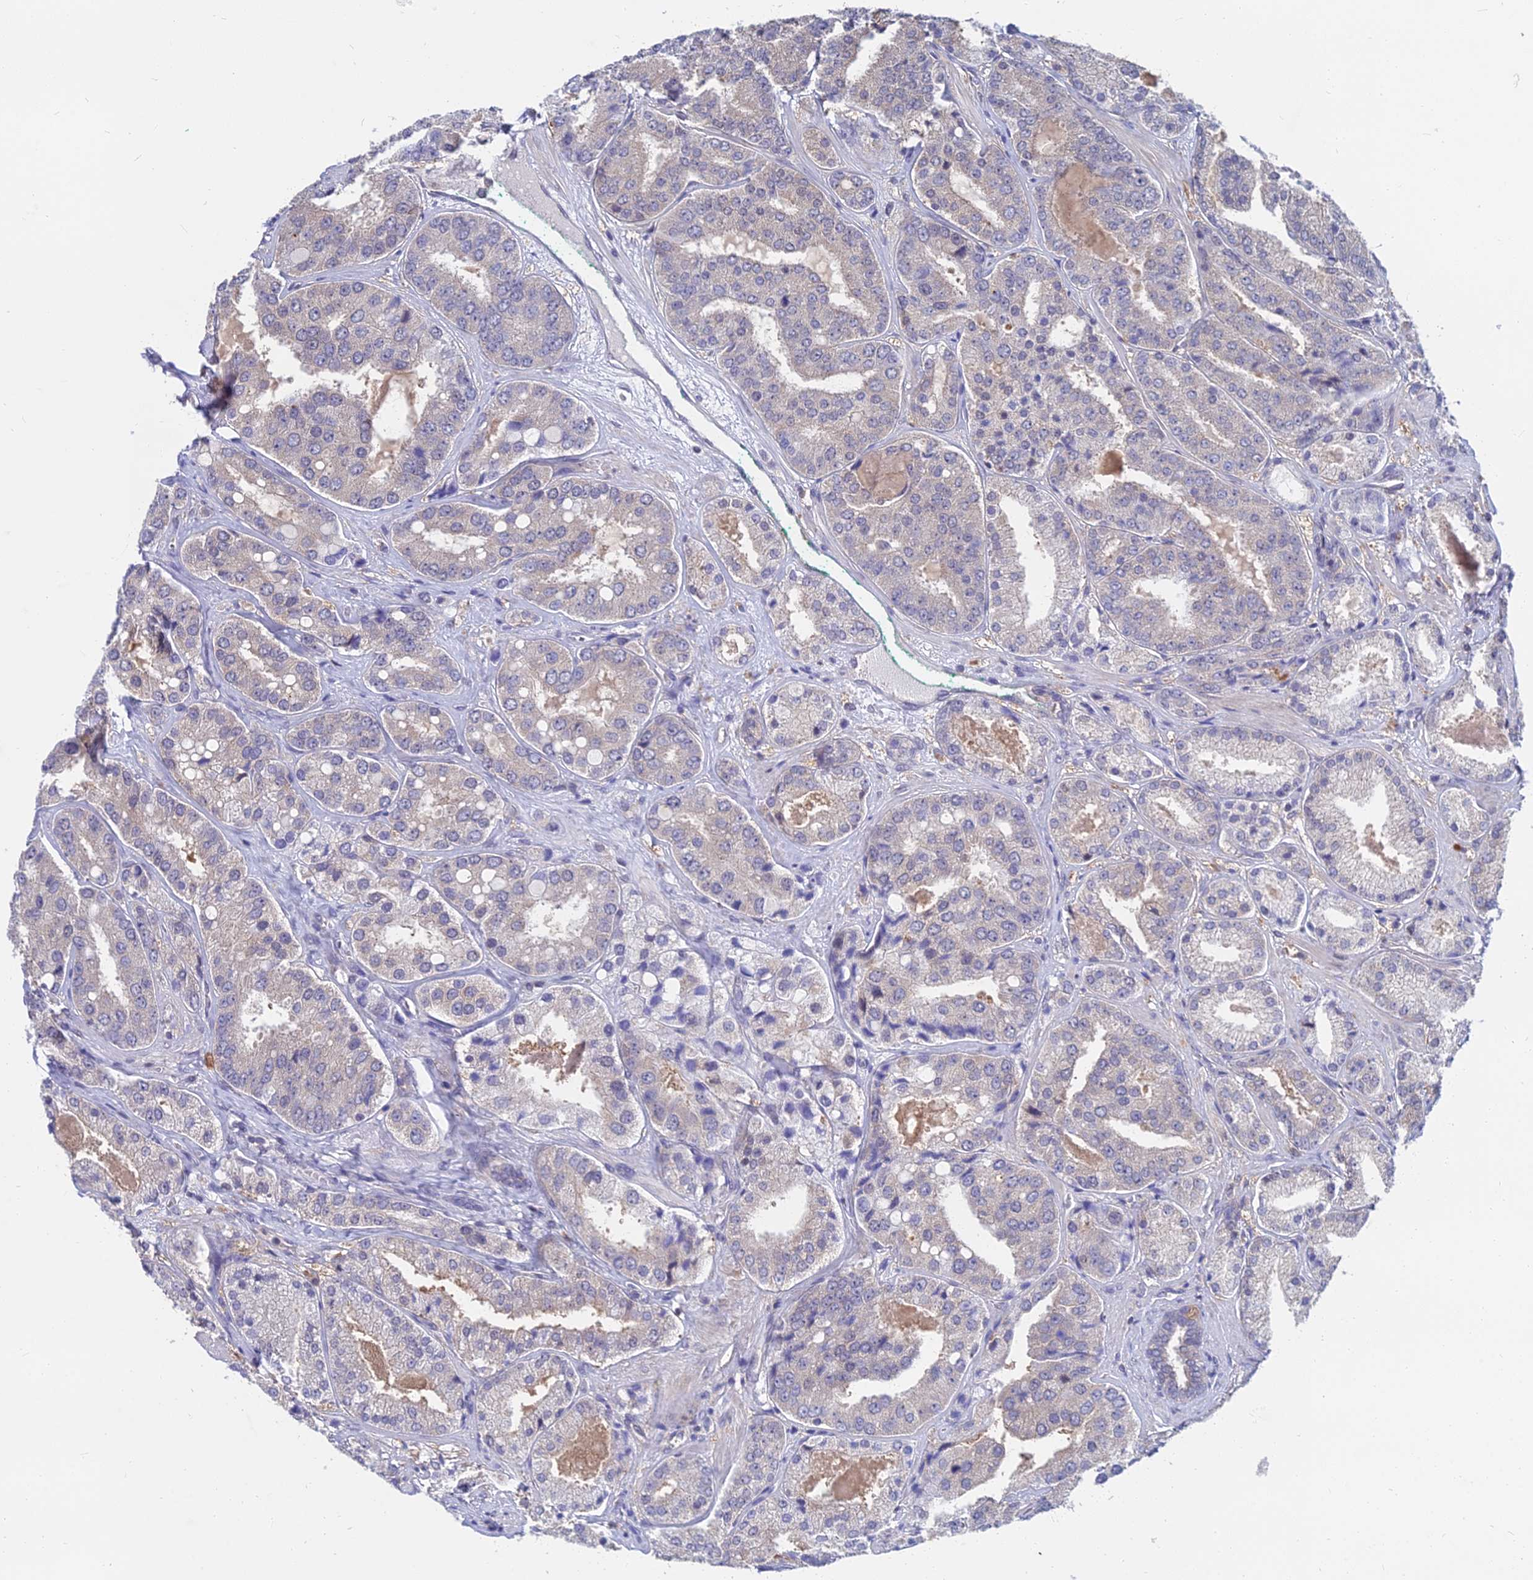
{"staining": {"intensity": "negative", "quantity": "none", "location": "none"}, "tissue": "prostate cancer", "cell_type": "Tumor cells", "image_type": "cancer", "snomed": [{"axis": "morphology", "description": "Adenocarcinoma, High grade"}, {"axis": "topography", "description": "Prostate"}], "caption": "This is an immunohistochemistry photomicrograph of prostate cancer. There is no positivity in tumor cells.", "gene": "B3GALT4", "patient": {"sex": "male", "age": 63}}